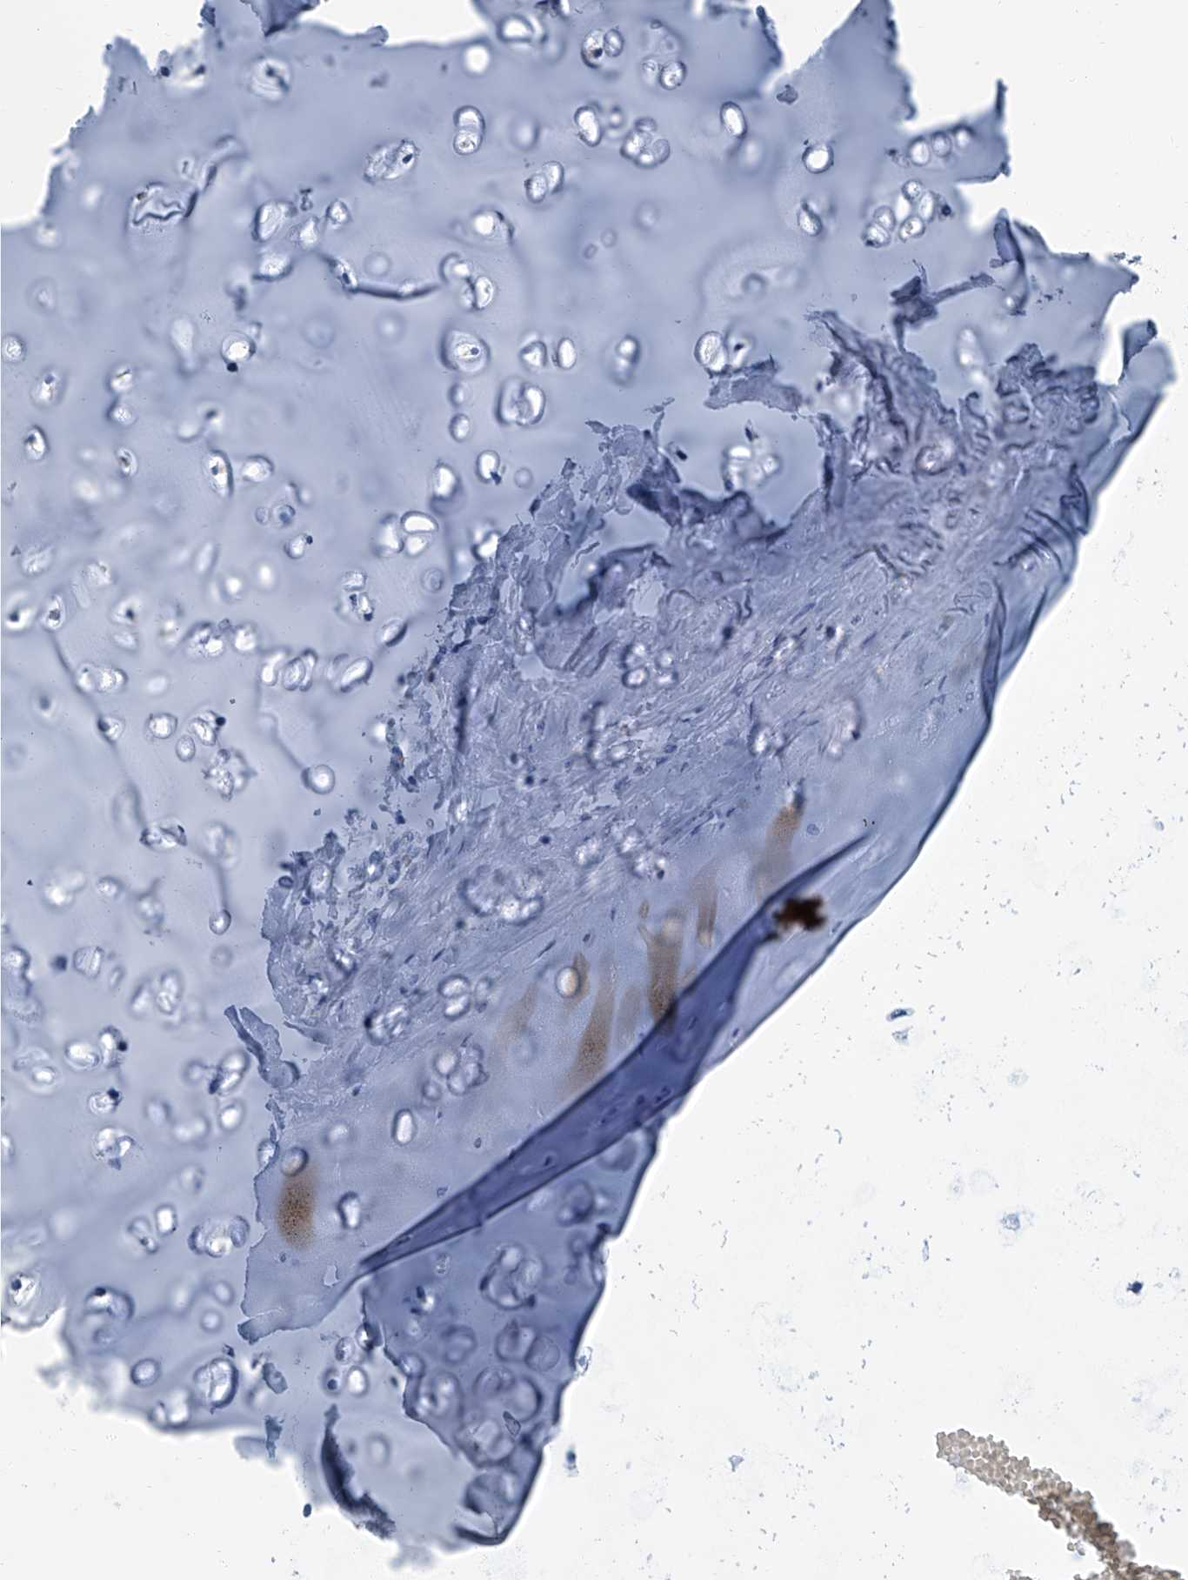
{"staining": {"intensity": "negative", "quantity": "none", "location": "none"}, "tissue": "adipose tissue", "cell_type": "Adipocytes", "image_type": "normal", "snomed": [{"axis": "morphology", "description": "Normal tissue, NOS"}, {"axis": "morphology", "description": "Basal cell carcinoma"}, {"axis": "topography", "description": "Cartilage tissue"}, {"axis": "topography", "description": "Nasopharynx"}, {"axis": "topography", "description": "Oral tissue"}], "caption": "Protein analysis of normal adipose tissue reveals no significant expression in adipocytes. Nuclei are stained in blue.", "gene": "MT", "patient": {"sex": "female", "age": 77}}